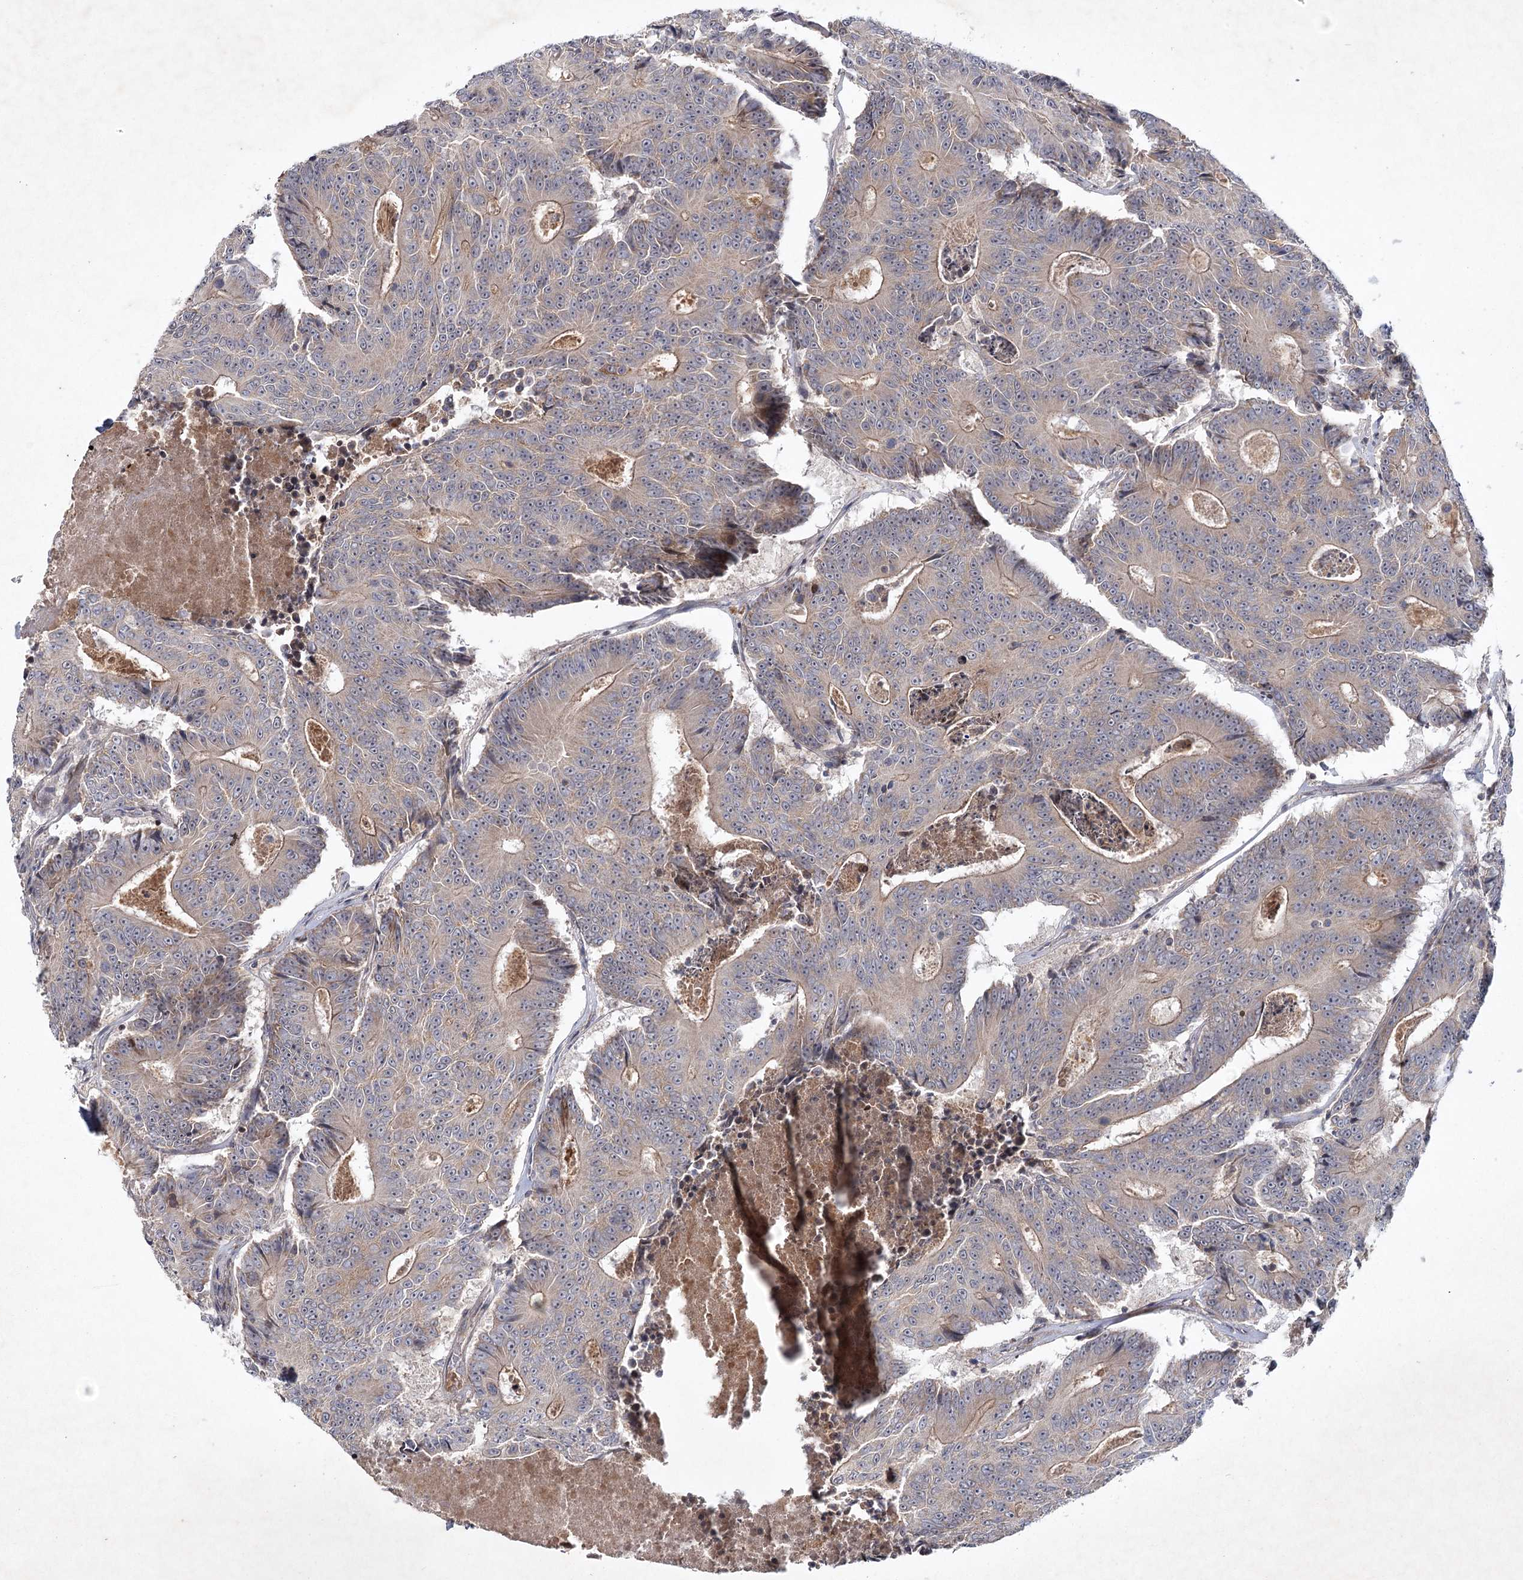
{"staining": {"intensity": "weak", "quantity": "25%-75%", "location": "cytoplasmic/membranous"}, "tissue": "colorectal cancer", "cell_type": "Tumor cells", "image_type": "cancer", "snomed": [{"axis": "morphology", "description": "Adenocarcinoma, NOS"}, {"axis": "topography", "description": "Colon"}], "caption": "DAB (3,3'-diaminobenzidine) immunohistochemical staining of human adenocarcinoma (colorectal) shows weak cytoplasmic/membranous protein staining in about 25%-75% of tumor cells. The staining is performed using DAB (3,3'-diaminobenzidine) brown chromogen to label protein expression. The nuclei are counter-stained blue using hematoxylin.", "gene": "MAP3K13", "patient": {"sex": "male", "age": 83}}